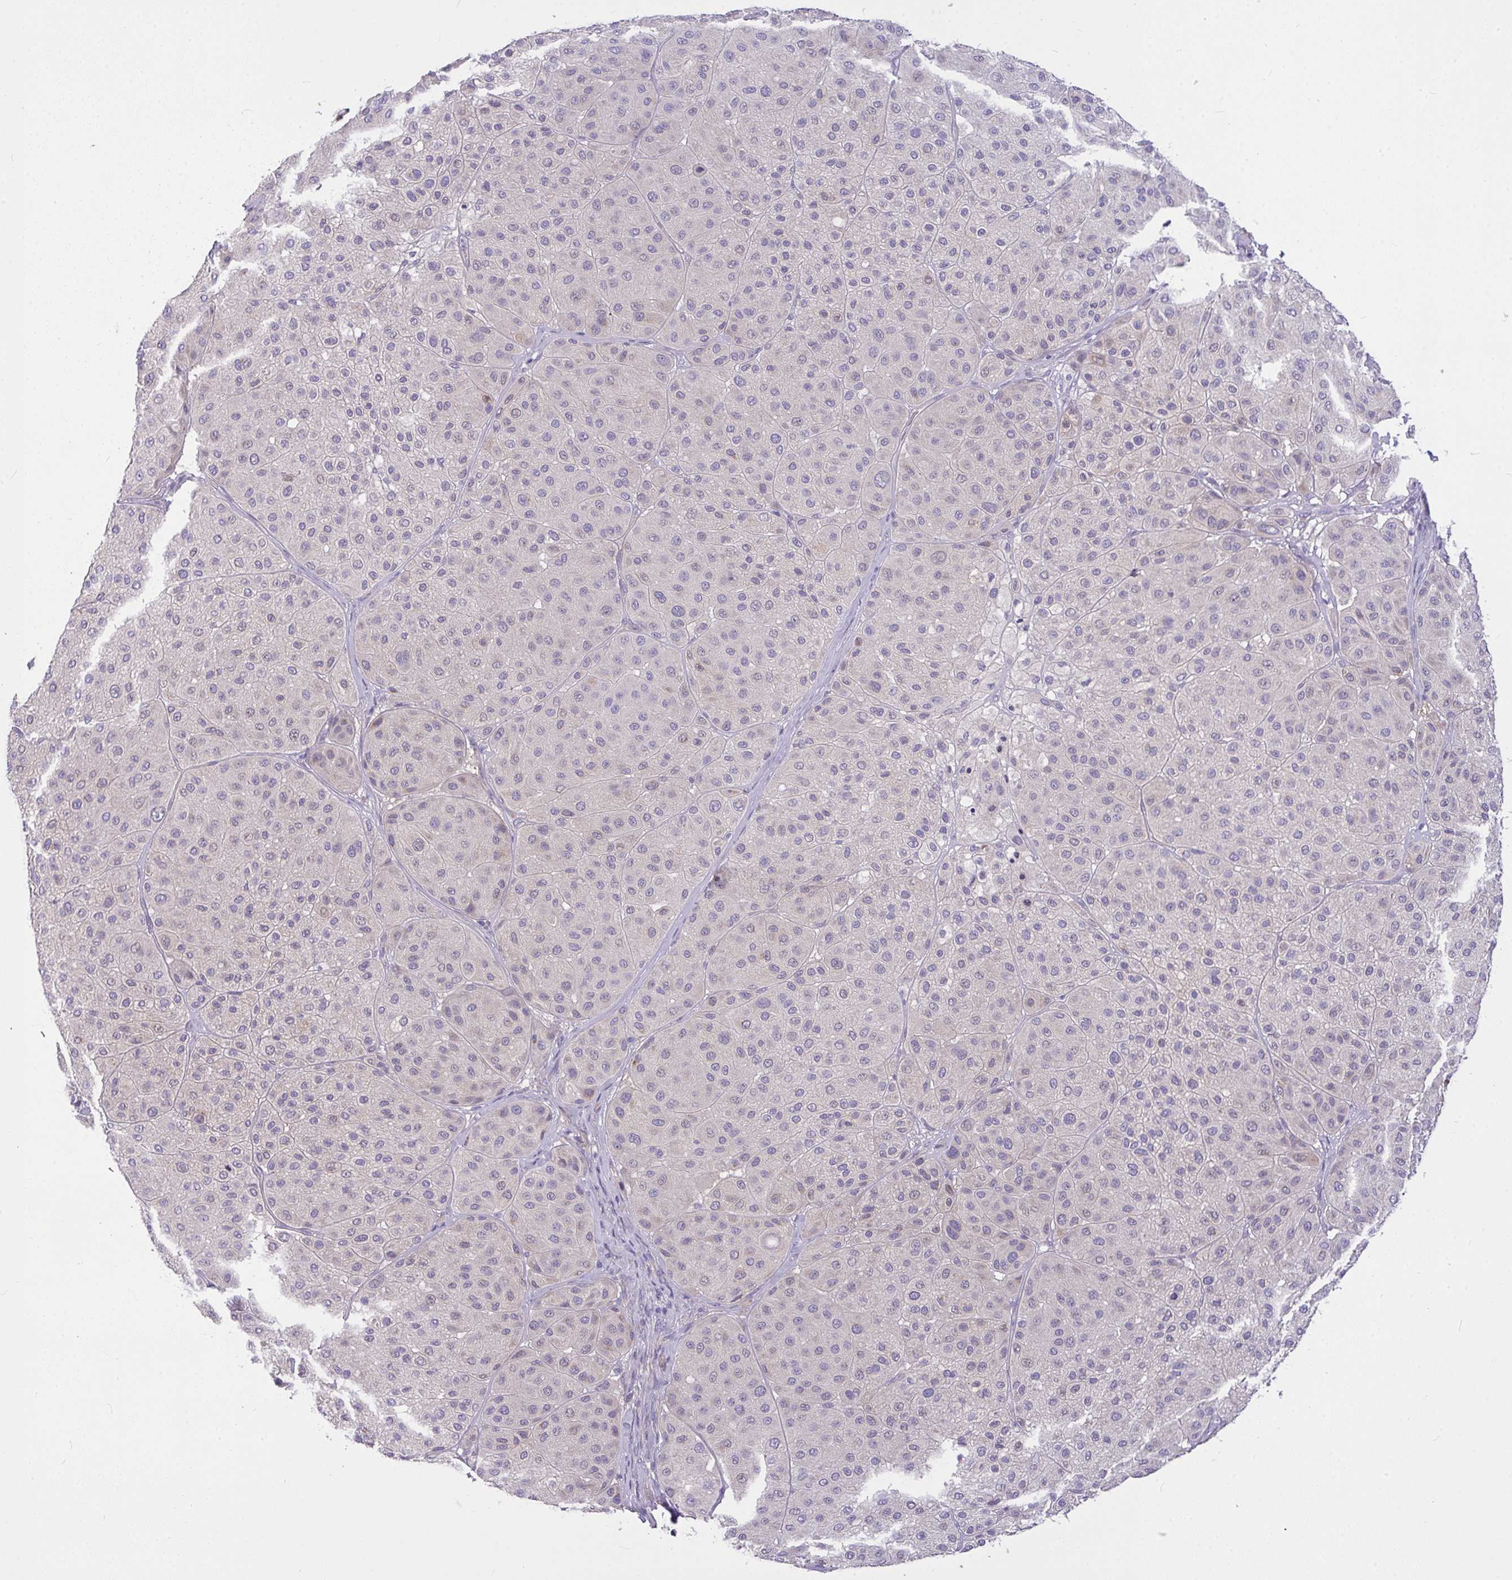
{"staining": {"intensity": "negative", "quantity": "none", "location": "none"}, "tissue": "melanoma", "cell_type": "Tumor cells", "image_type": "cancer", "snomed": [{"axis": "morphology", "description": "Malignant melanoma, Metastatic site"}, {"axis": "topography", "description": "Smooth muscle"}], "caption": "Immunohistochemistry (IHC) photomicrograph of human malignant melanoma (metastatic site) stained for a protein (brown), which shows no positivity in tumor cells.", "gene": "MOCS1", "patient": {"sex": "male", "age": 41}}